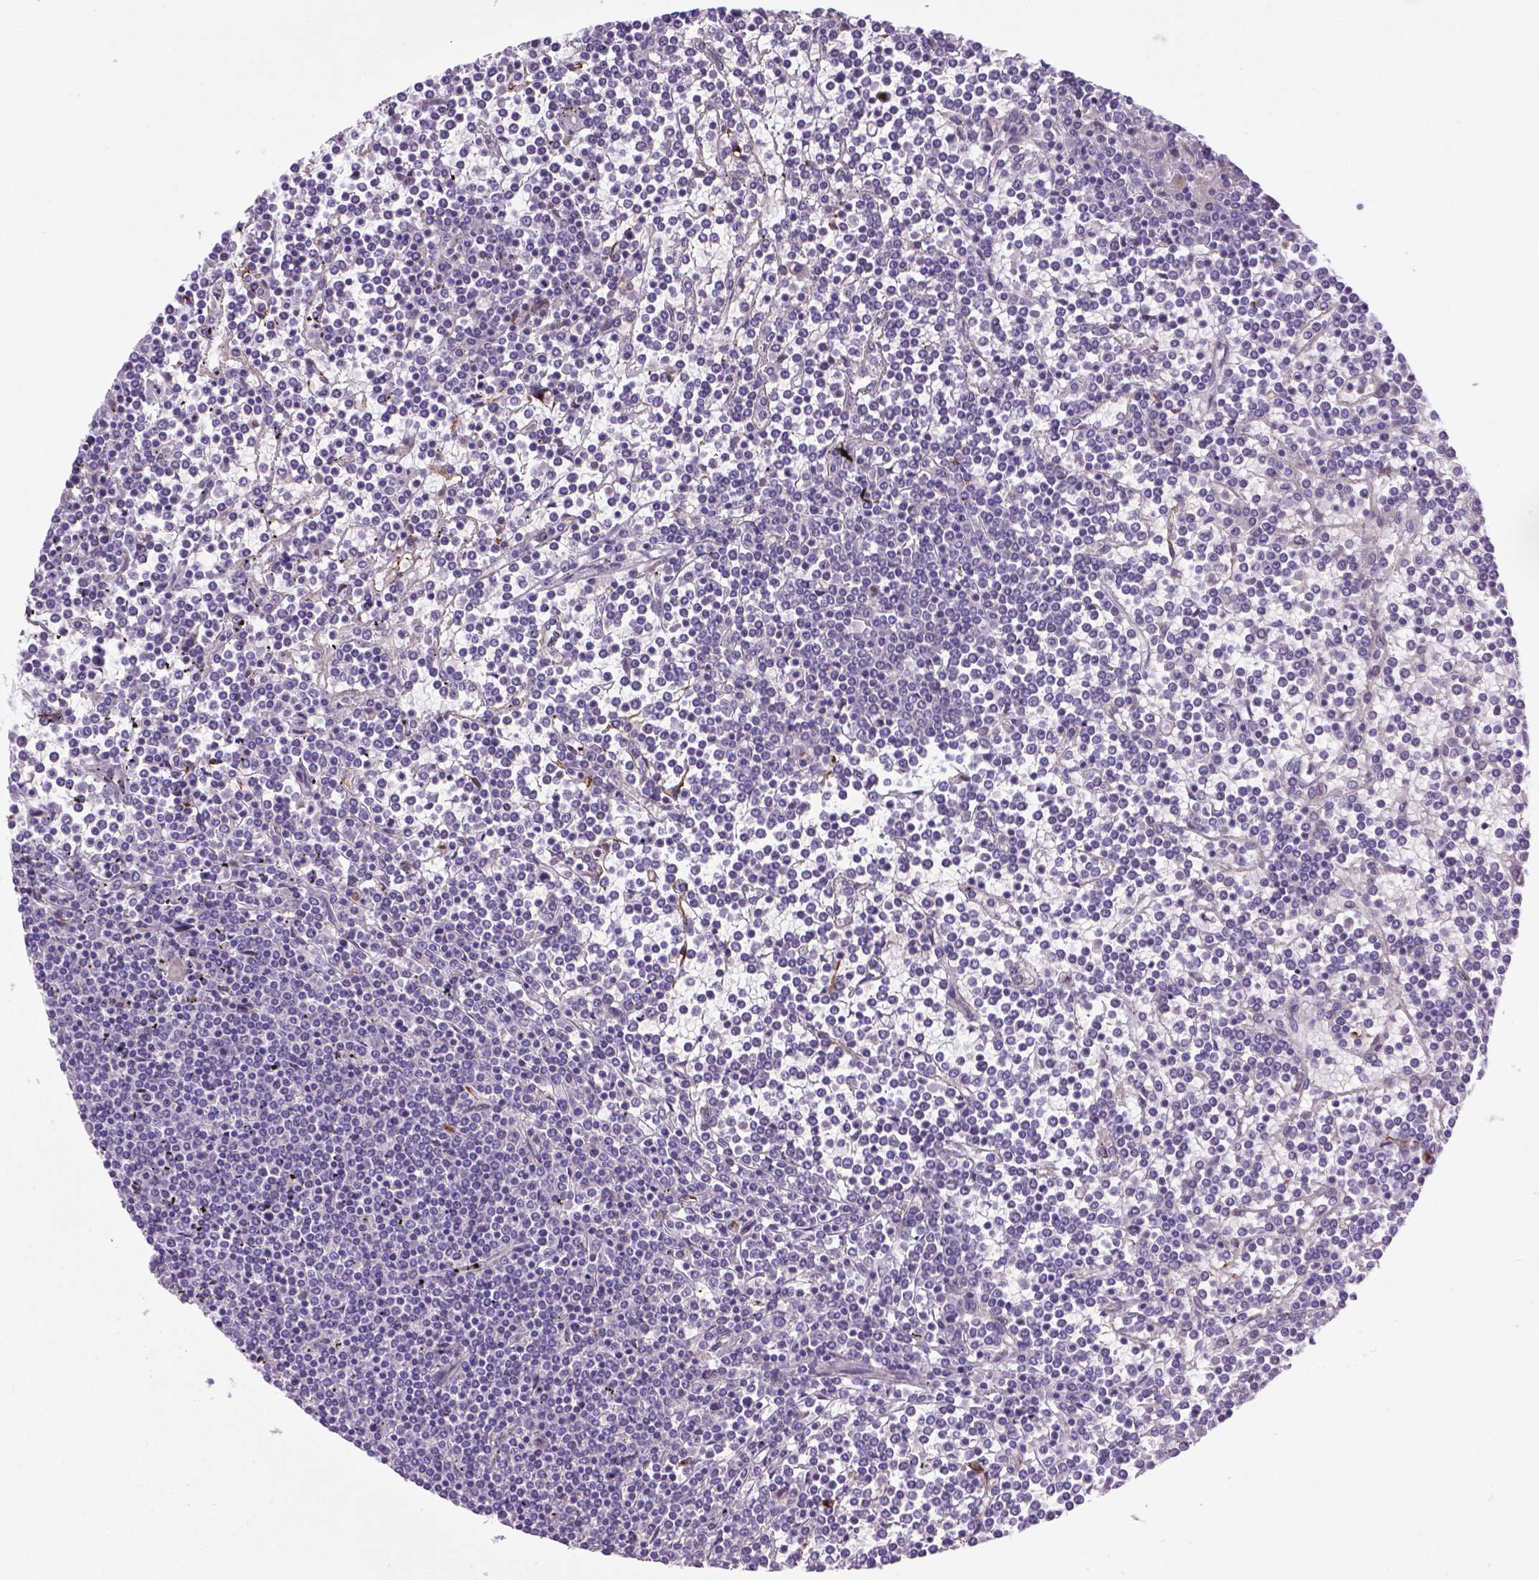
{"staining": {"intensity": "negative", "quantity": "none", "location": "none"}, "tissue": "lymphoma", "cell_type": "Tumor cells", "image_type": "cancer", "snomed": [{"axis": "morphology", "description": "Malignant lymphoma, non-Hodgkin's type, Low grade"}, {"axis": "topography", "description": "Spleen"}], "caption": "Immunohistochemistry micrograph of human low-grade malignant lymphoma, non-Hodgkin's type stained for a protein (brown), which reveals no expression in tumor cells.", "gene": "CCER2", "patient": {"sex": "female", "age": 19}}